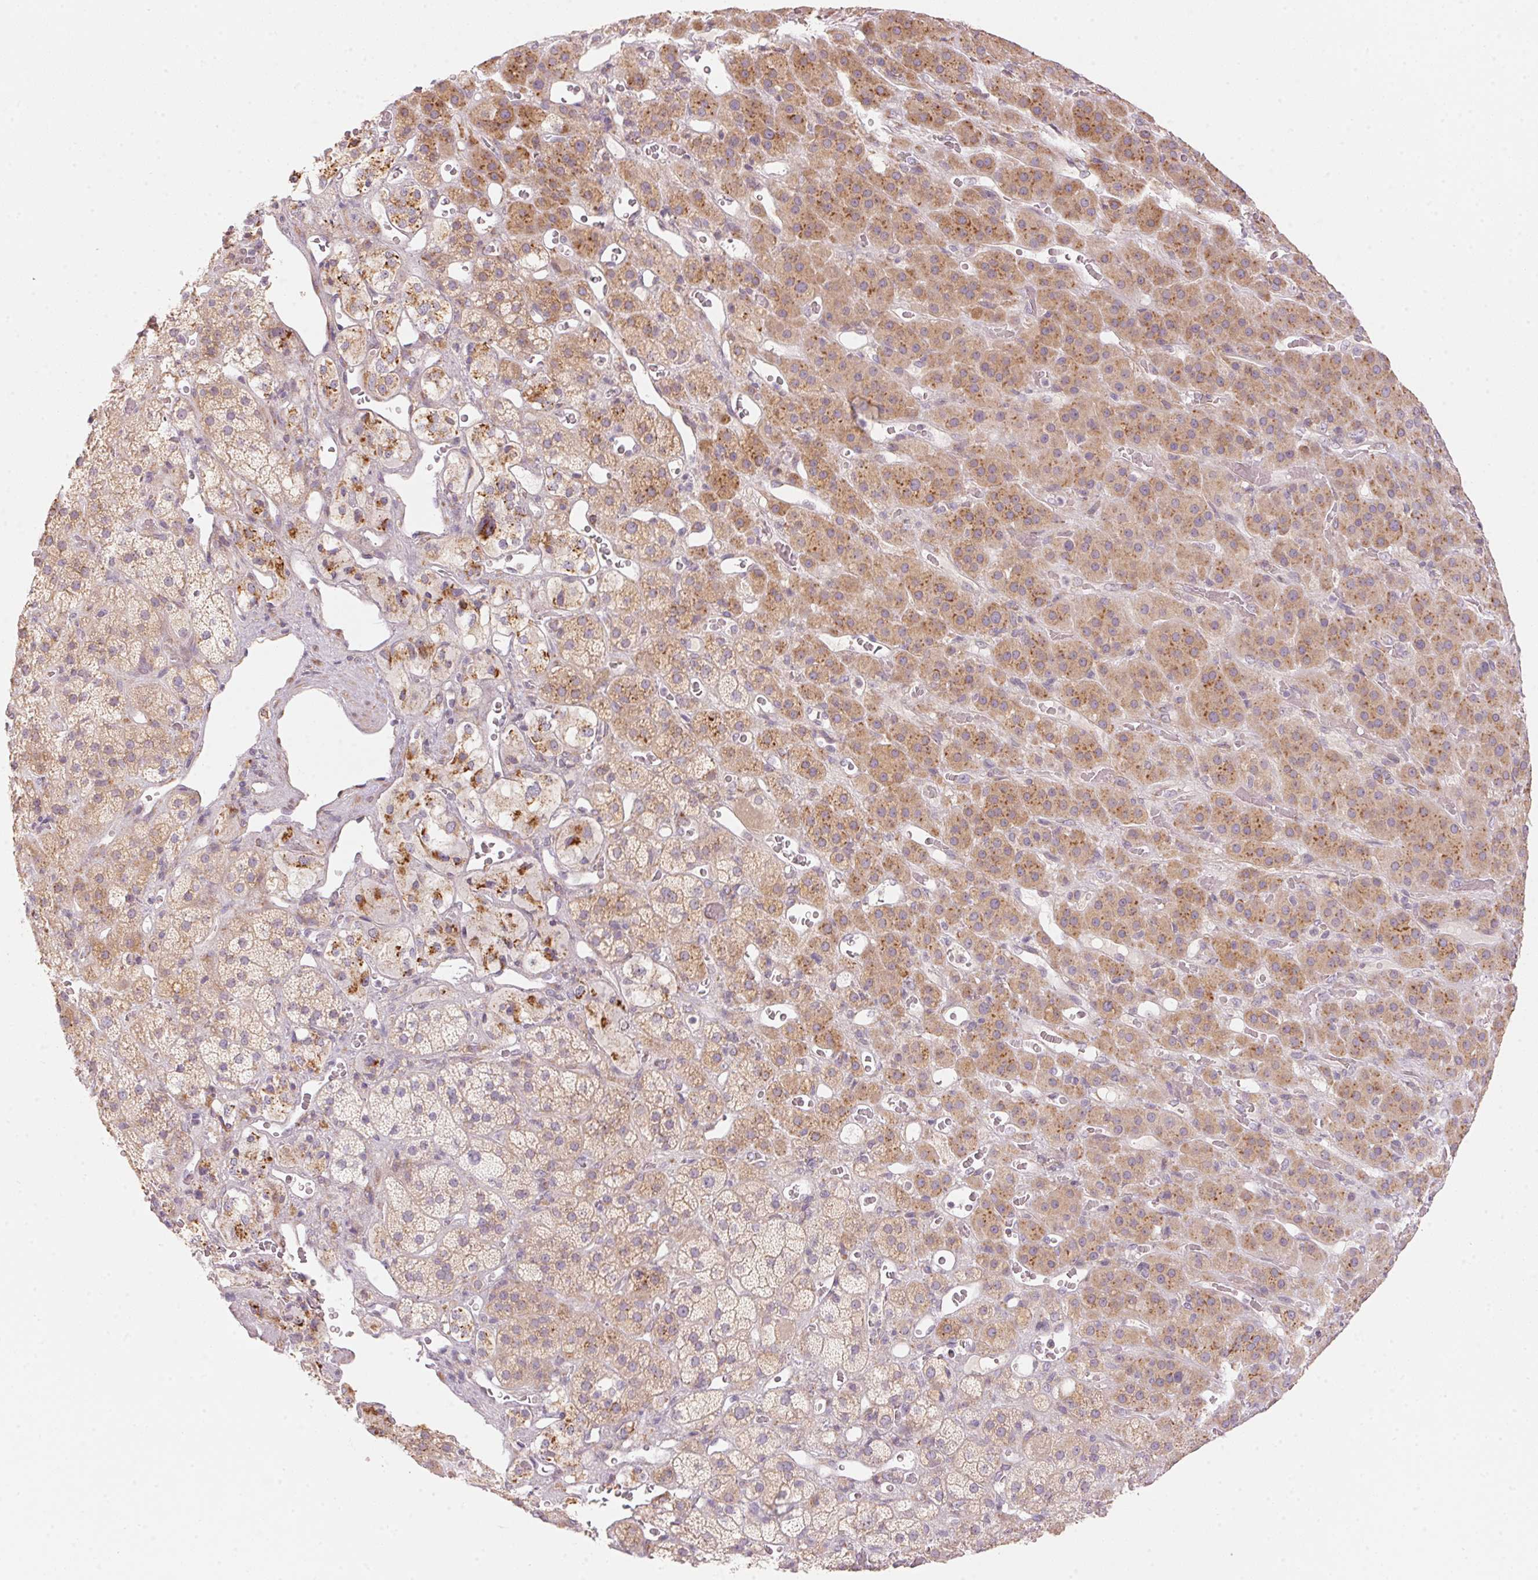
{"staining": {"intensity": "moderate", "quantity": ">75%", "location": "cytoplasmic/membranous"}, "tissue": "adrenal gland", "cell_type": "Glandular cells", "image_type": "normal", "snomed": [{"axis": "morphology", "description": "Normal tissue, NOS"}, {"axis": "topography", "description": "Adrenal gland"}], "caption": "Adrenal gland stained with a brown dye reveals moderate cytoplasmic/membranous positive positivity in about >75% of glandular cells.", "gene": "BLOC1S2", "patient": {"sex": "male", "age": 57}}